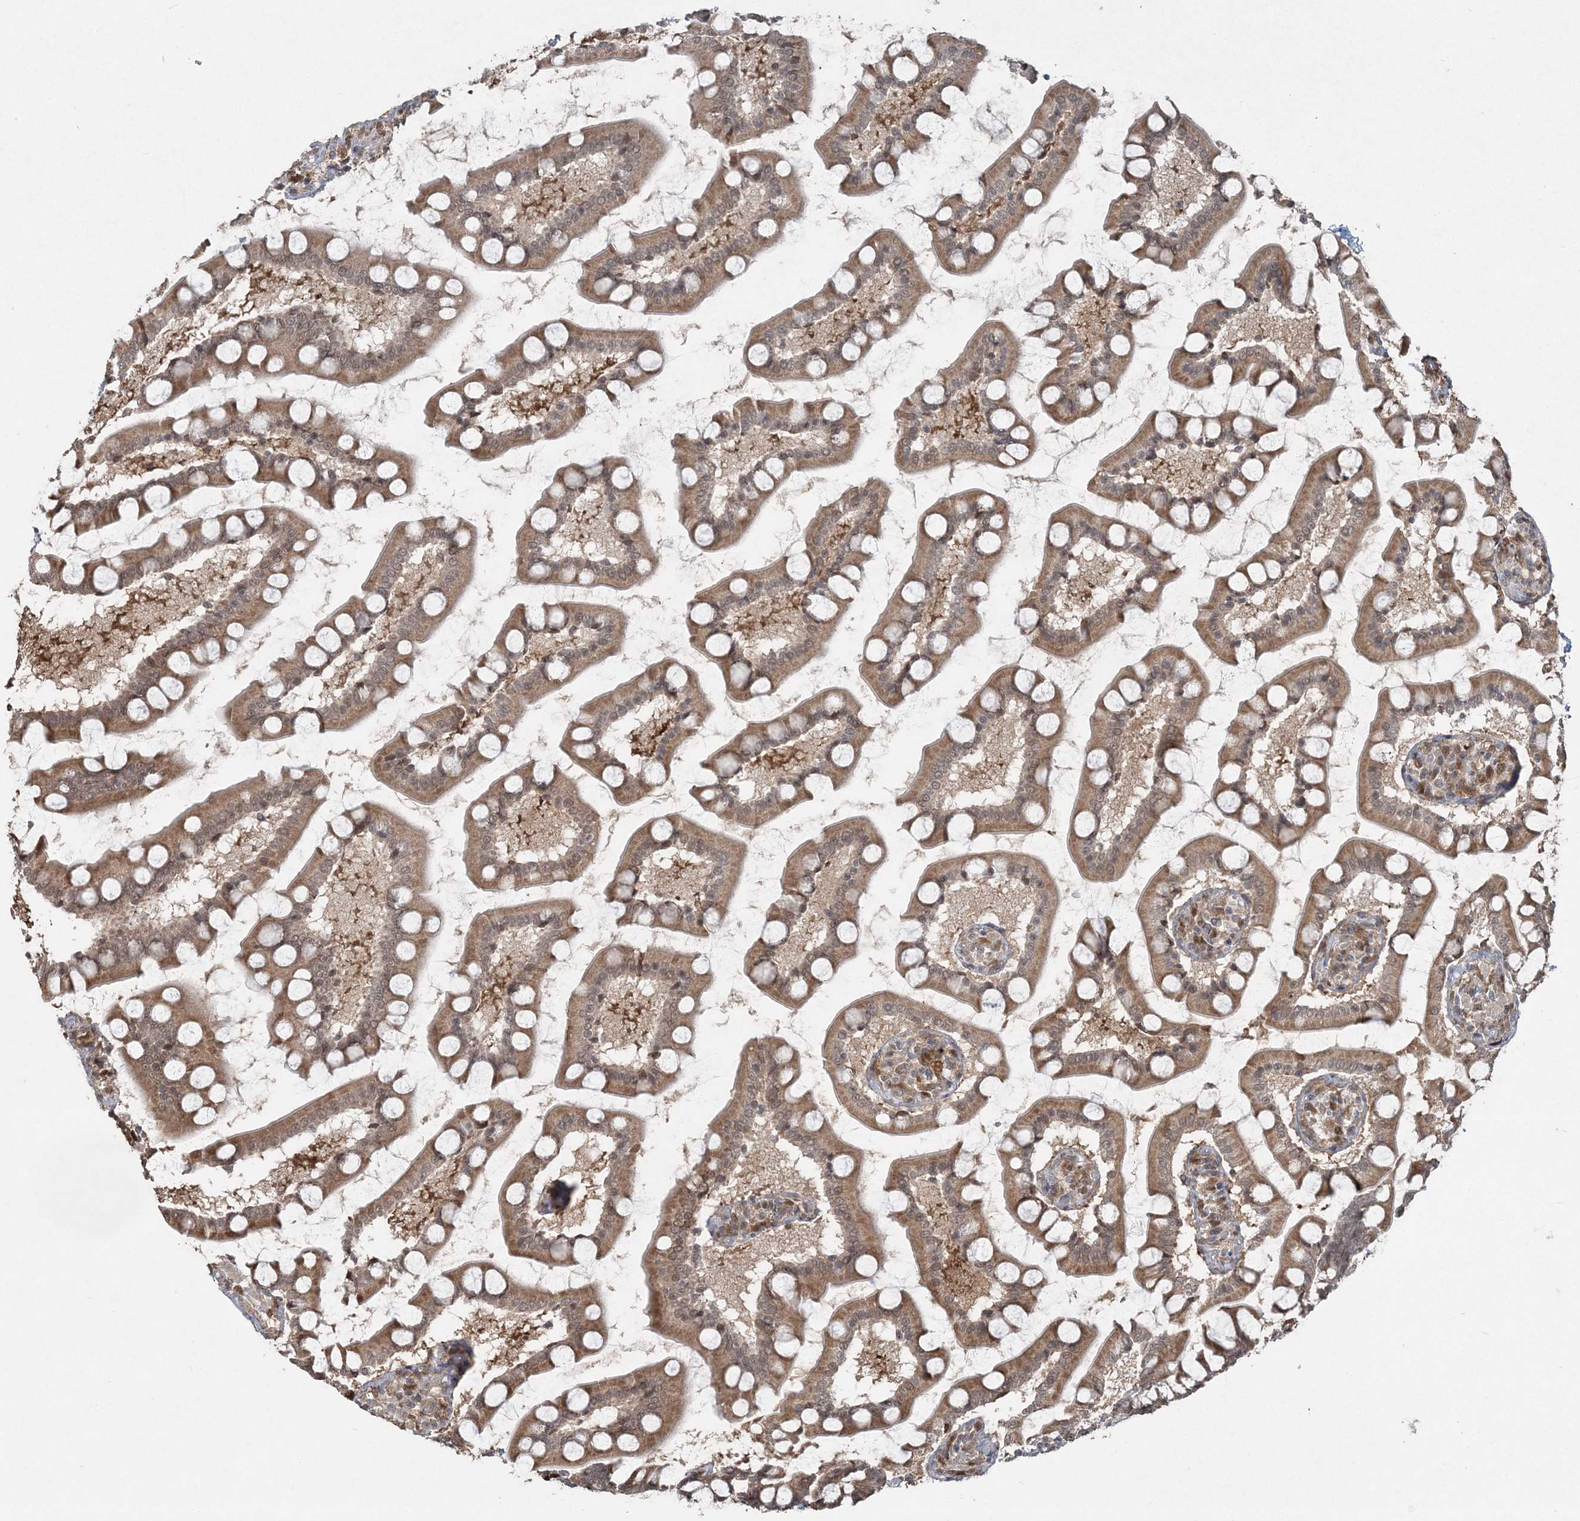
{"staining": {"intensity": "moderate", "quantity": ">75%", "location": "cytoplasmic/membranous,nuclear"}, "tissue": "small intestine", "cell_type": "Glandular cells", "image_type": "normal", "snomed": [{"axis": "morphology", "description": "Normal tissue, NOS"}, {"axis": "topography", "description": "Small intestine"}], "caption": "A high-resolution micrograph shows immunohistochemistry staining of normal small intestine, which displays moderate cytoplasmic/membranous,nuclear positivity in about >75% of glandular cells. (Brightfield microscopy of DAB IHC at high magnification).", "gene": "SLU7", "patient": {"sex": "male", "age": 41}}